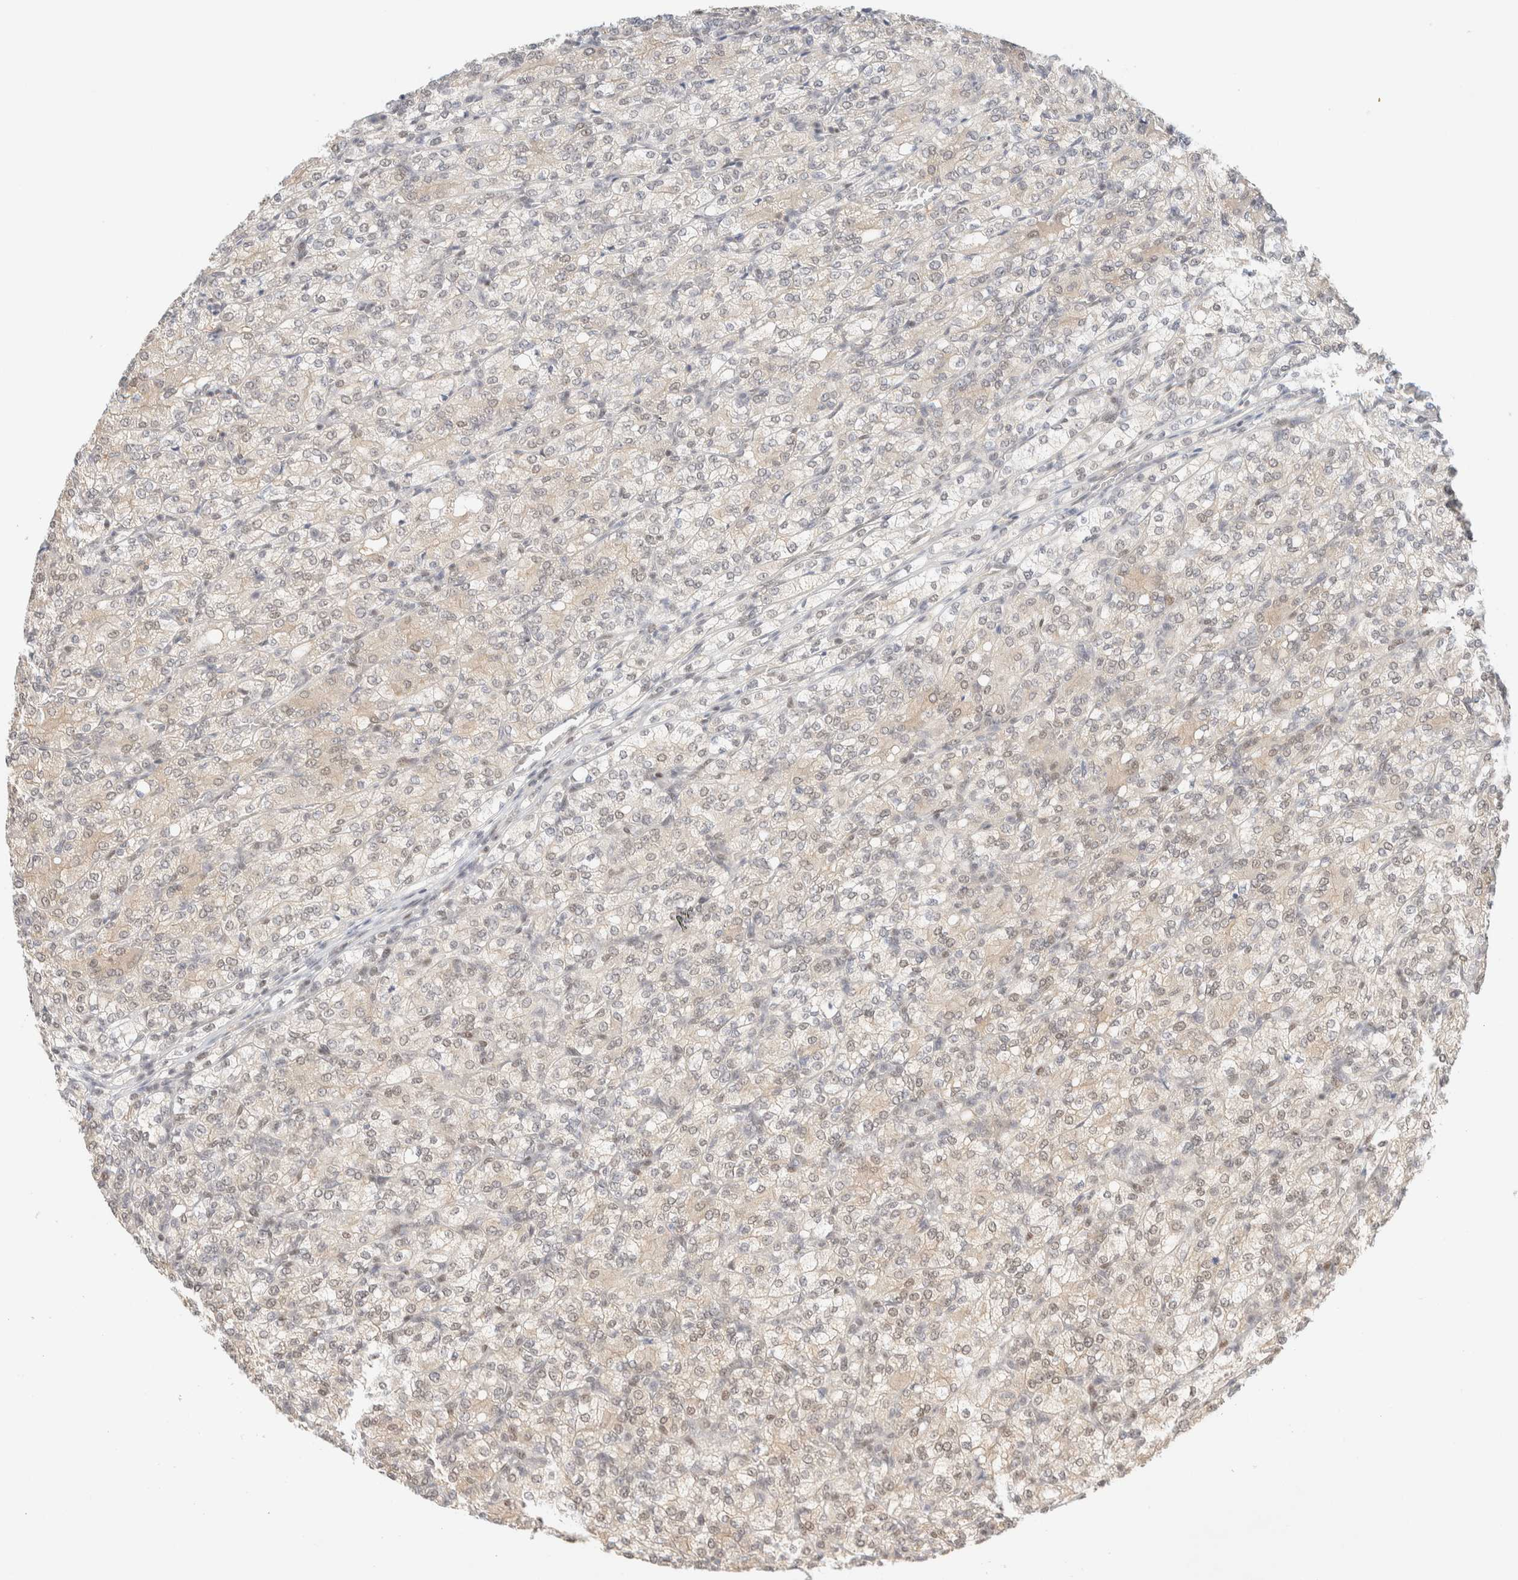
{"staining": {"intensity": "weak", "quantity": "<25%", "location": "cytoplasmic/membranous,nuclear"}, "tissue": "renal cancer", "cell_type": "Tumor cells", "image_type": "cancer", "snomed": [{"axis": "morphology", "description": "Adenocarcinoma, NOS"}, {"axis": "topography", "description": "Kidney"}], "caption": "DAB immunohistochemical staining of human renal cancer shows no significant positivity in tumor cells.", "gene": "PYGO2", "patient": {"sex": "male", "age": 77}}